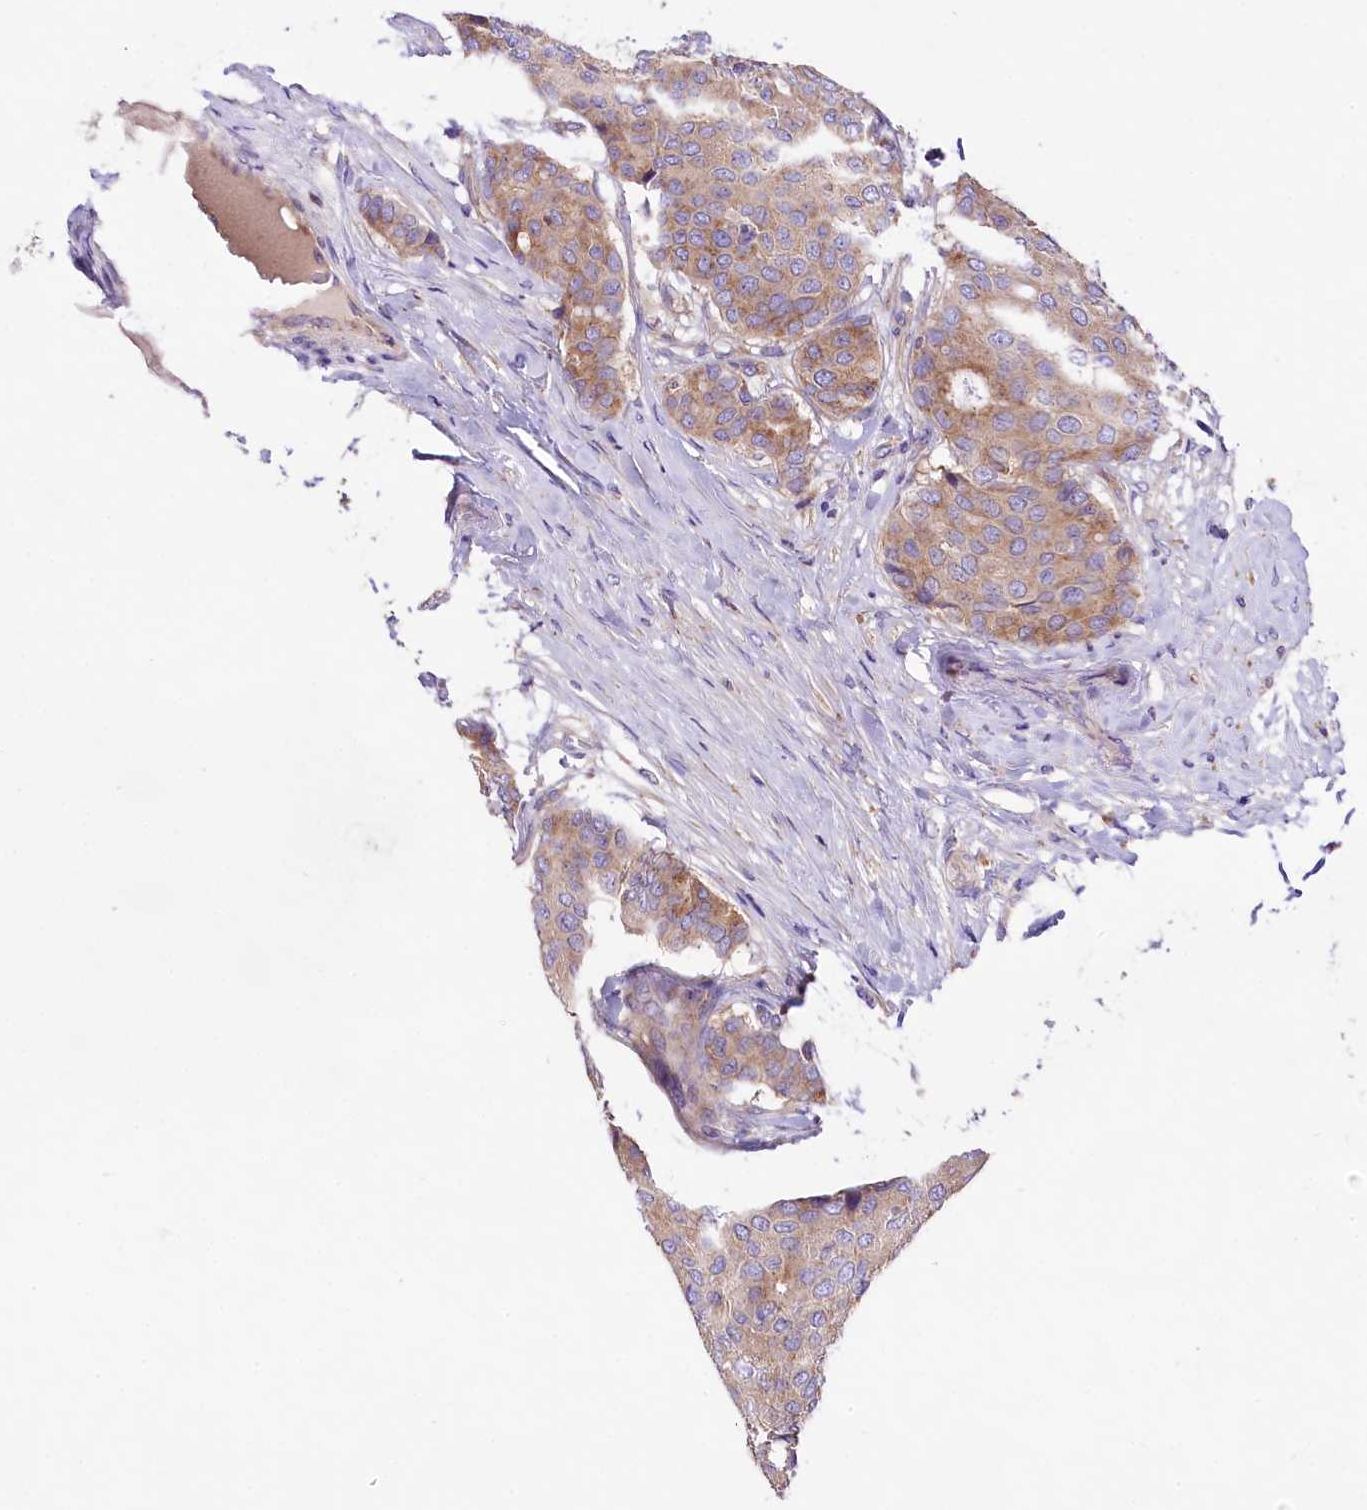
{"staining": {"intensity": "weak", "quantity": "25%-75%", "location": "cytoplasmic/membranous"}, "tissue": "breast cancer", "cell_type": "Tumor cells", "image_type": "cancer", "snomed": [{"axis": "morphology", "description": "Duct carcinoma"}, {"axis": "topography", "description": "Breast"}], "caption": "A brown stain shows weak cytoplasmic/membranous staining of a protein in breast cancer (infiltrating ductal carcinoma) tumor cells. (Brightfield microscopy of DAB IHC at high magnification).", "gene": "PEMT", "patient": {"sex": "female", "age": 75}}